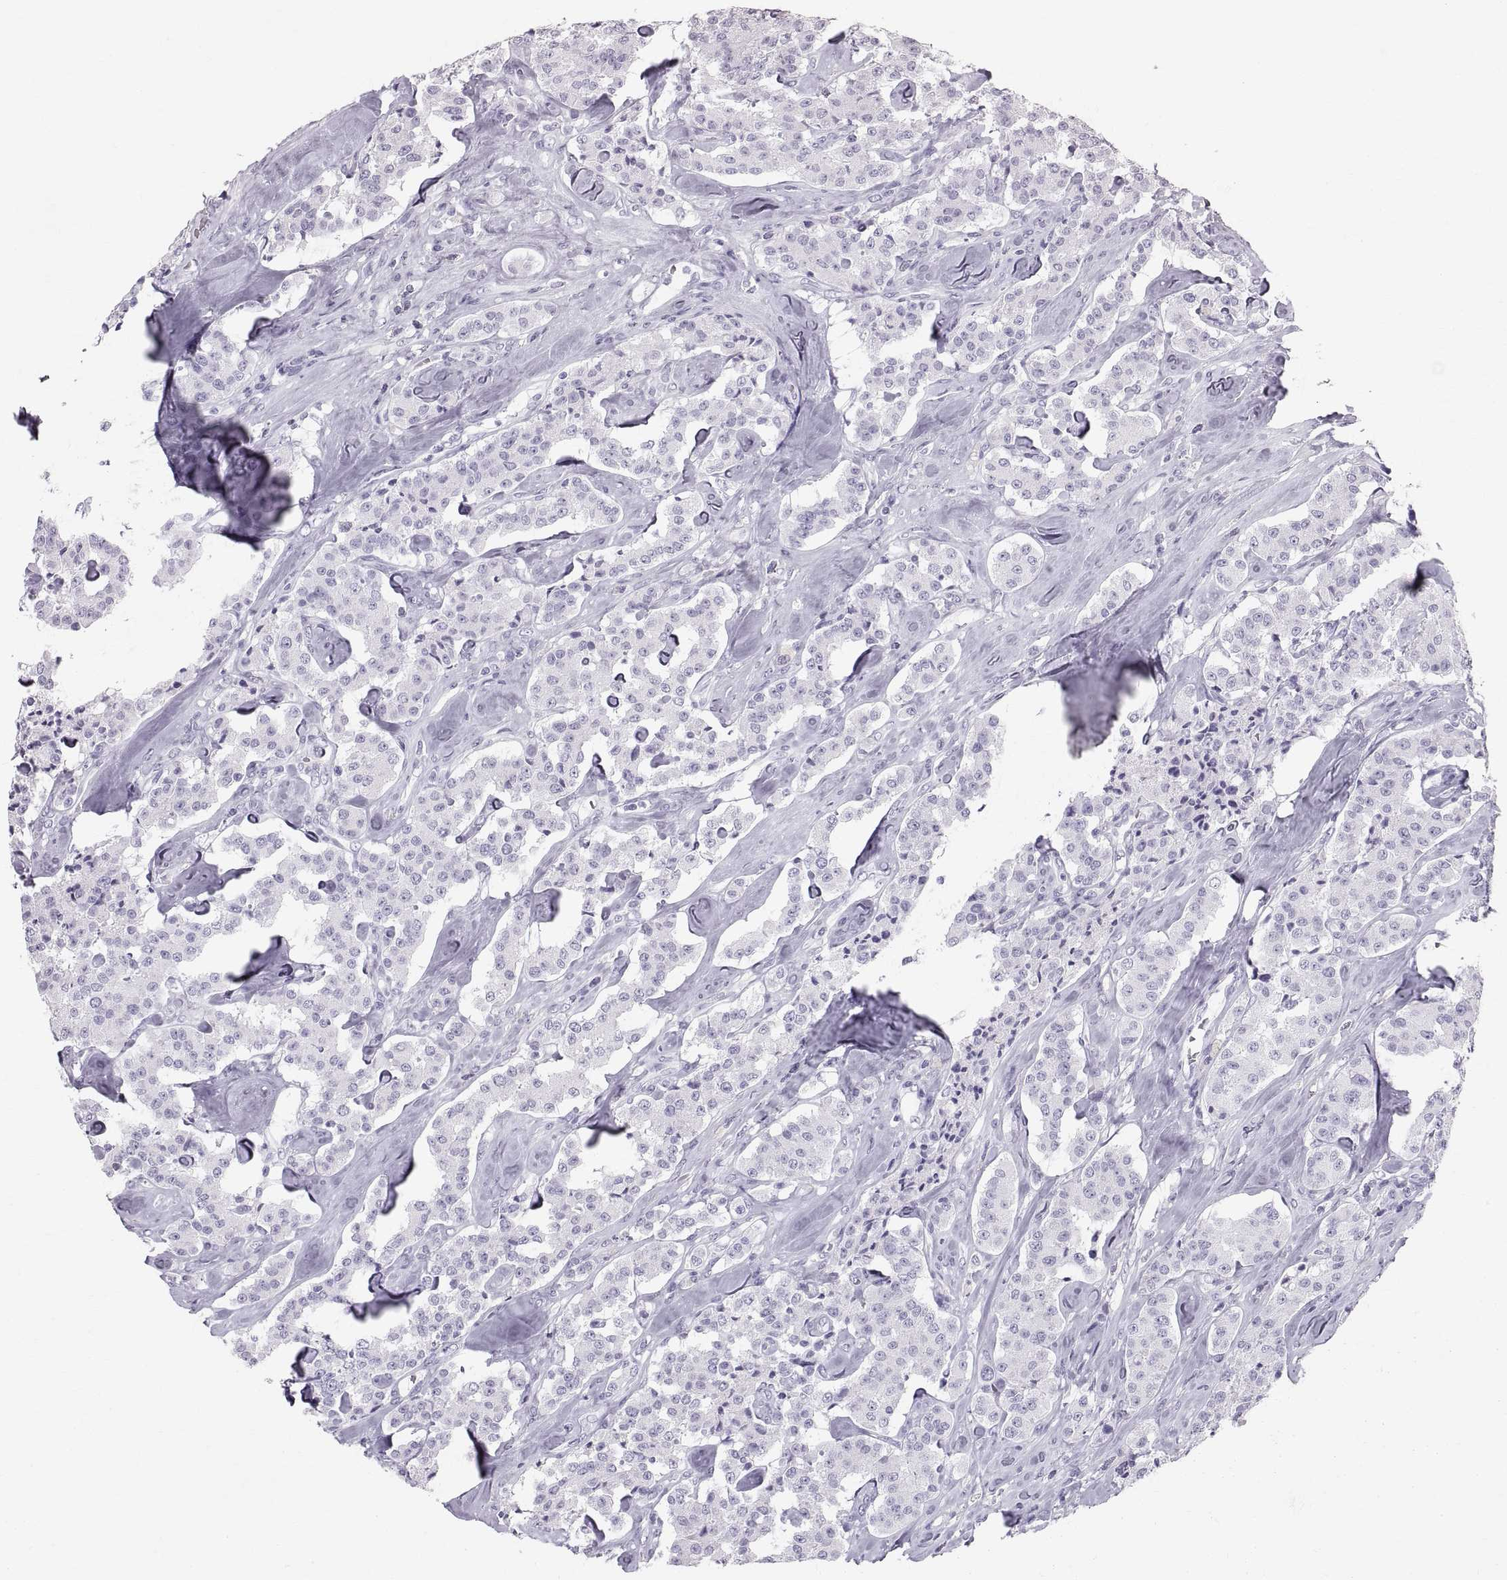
{"staining": {"intensity": "negative", "quantity": "none", "location": "none"}, "tissue": "carcinoid", "cell_type": "Tumor cells", "image_type": "cancer", "snomed": [{"axis": "morphology", "description": "Carcinoid, malignant, NOS"}, {"axis": "topography", "description": "Pancreas"}], "caption": "Immunohistochemical staining of carcinoid demonstrates no significant positivity in tumor cells.", "gene": "SLC22A6", "patient": {"sex": "male", "age": 41}}